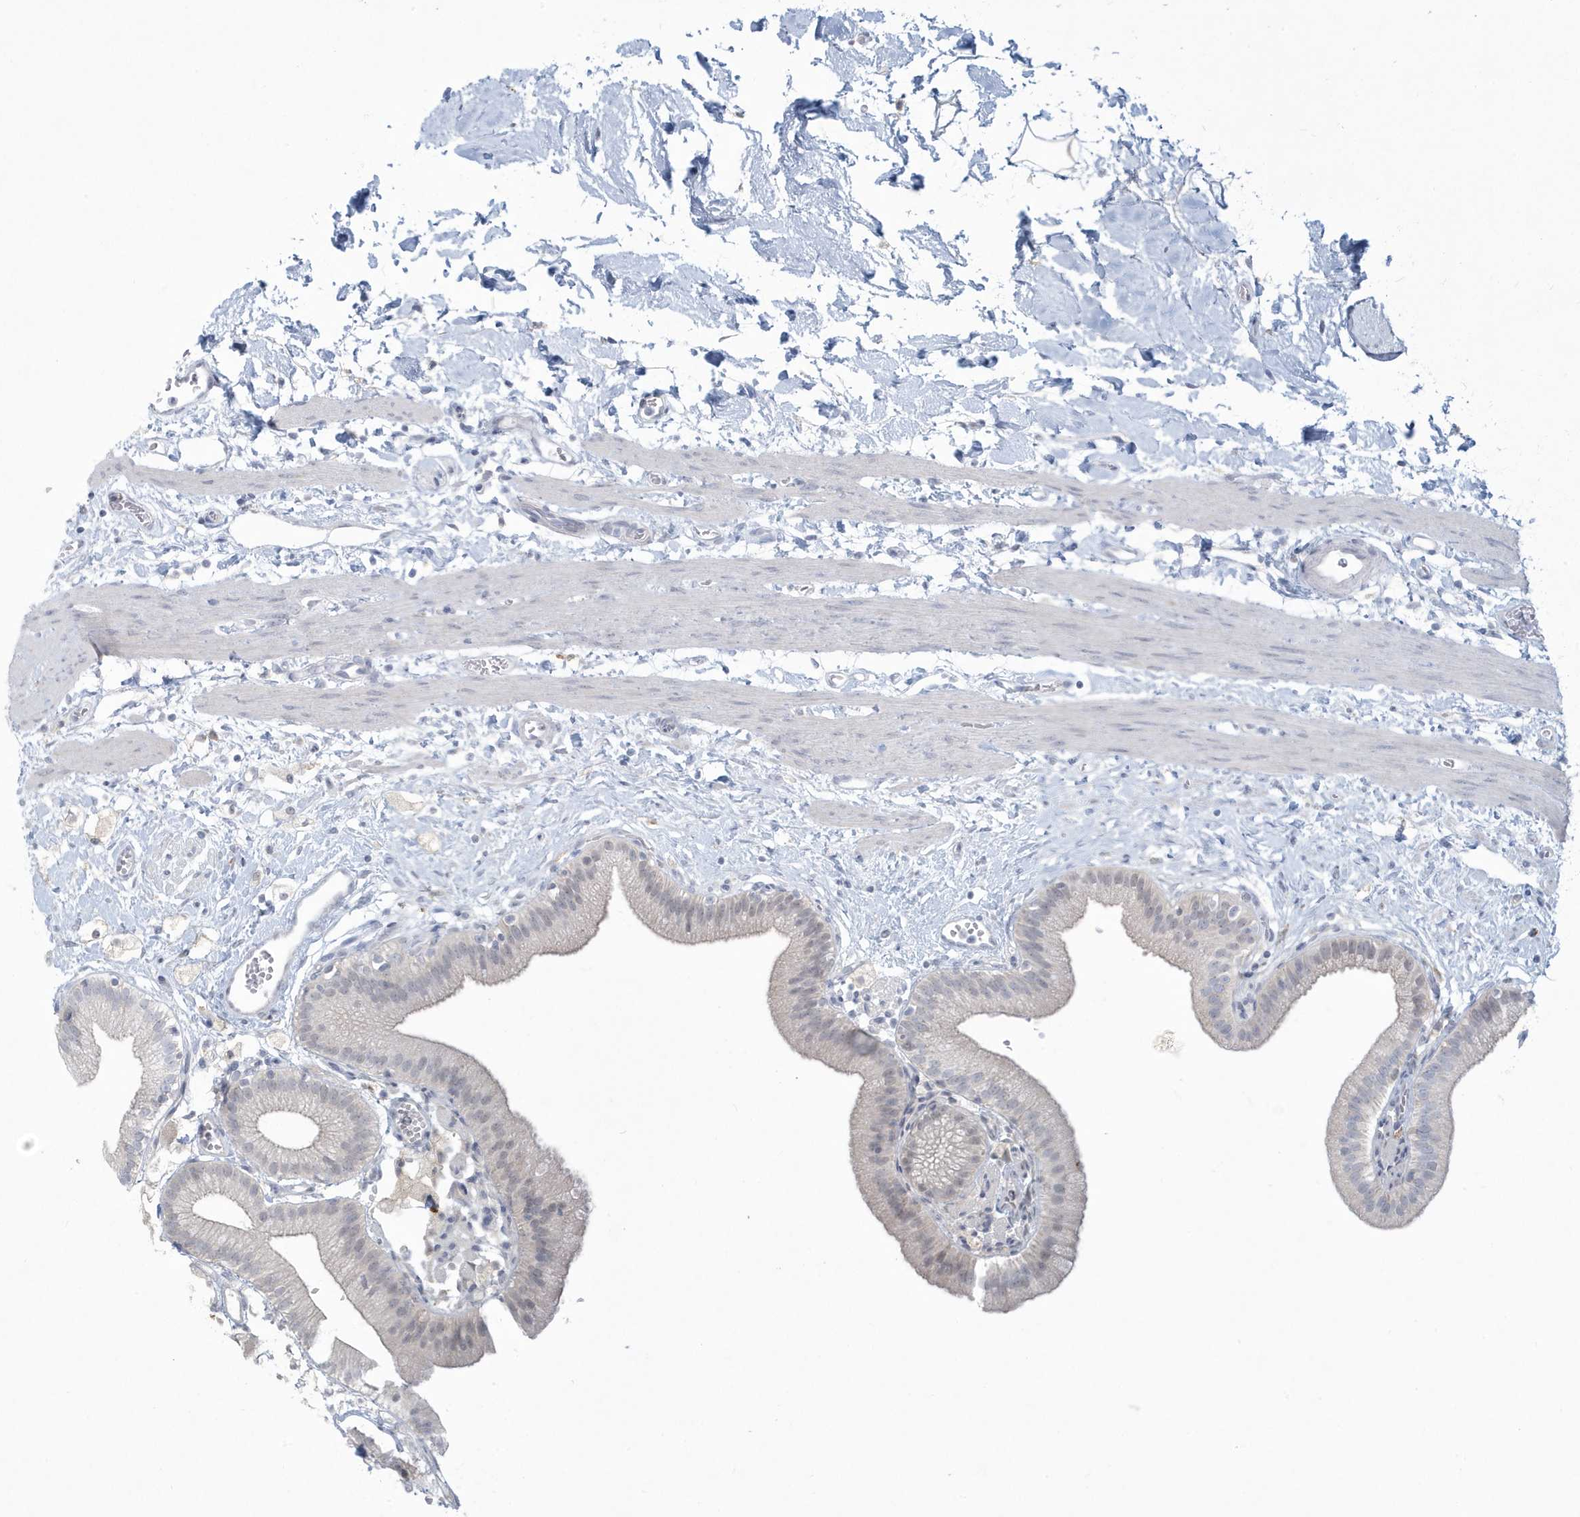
{"staining": {"intensity": "weak", "quantity": "<25%", "location": "nuclear"}, "tissue": "gallbladder", "cell_type": "Glandular cells", "image_type": "normal", "snomed": [{"axis": "morphology", "description": "Normal tissue, NOS"}, {"axis": "topography", "description": "Gallbladder"}], "caption": "This is an immunohistochemistry micrograph of unremarkable gallbladder. There is no staining in glandular cells.", "gene": "HERC6", "patient": {"sex": "male", "age": 55}}